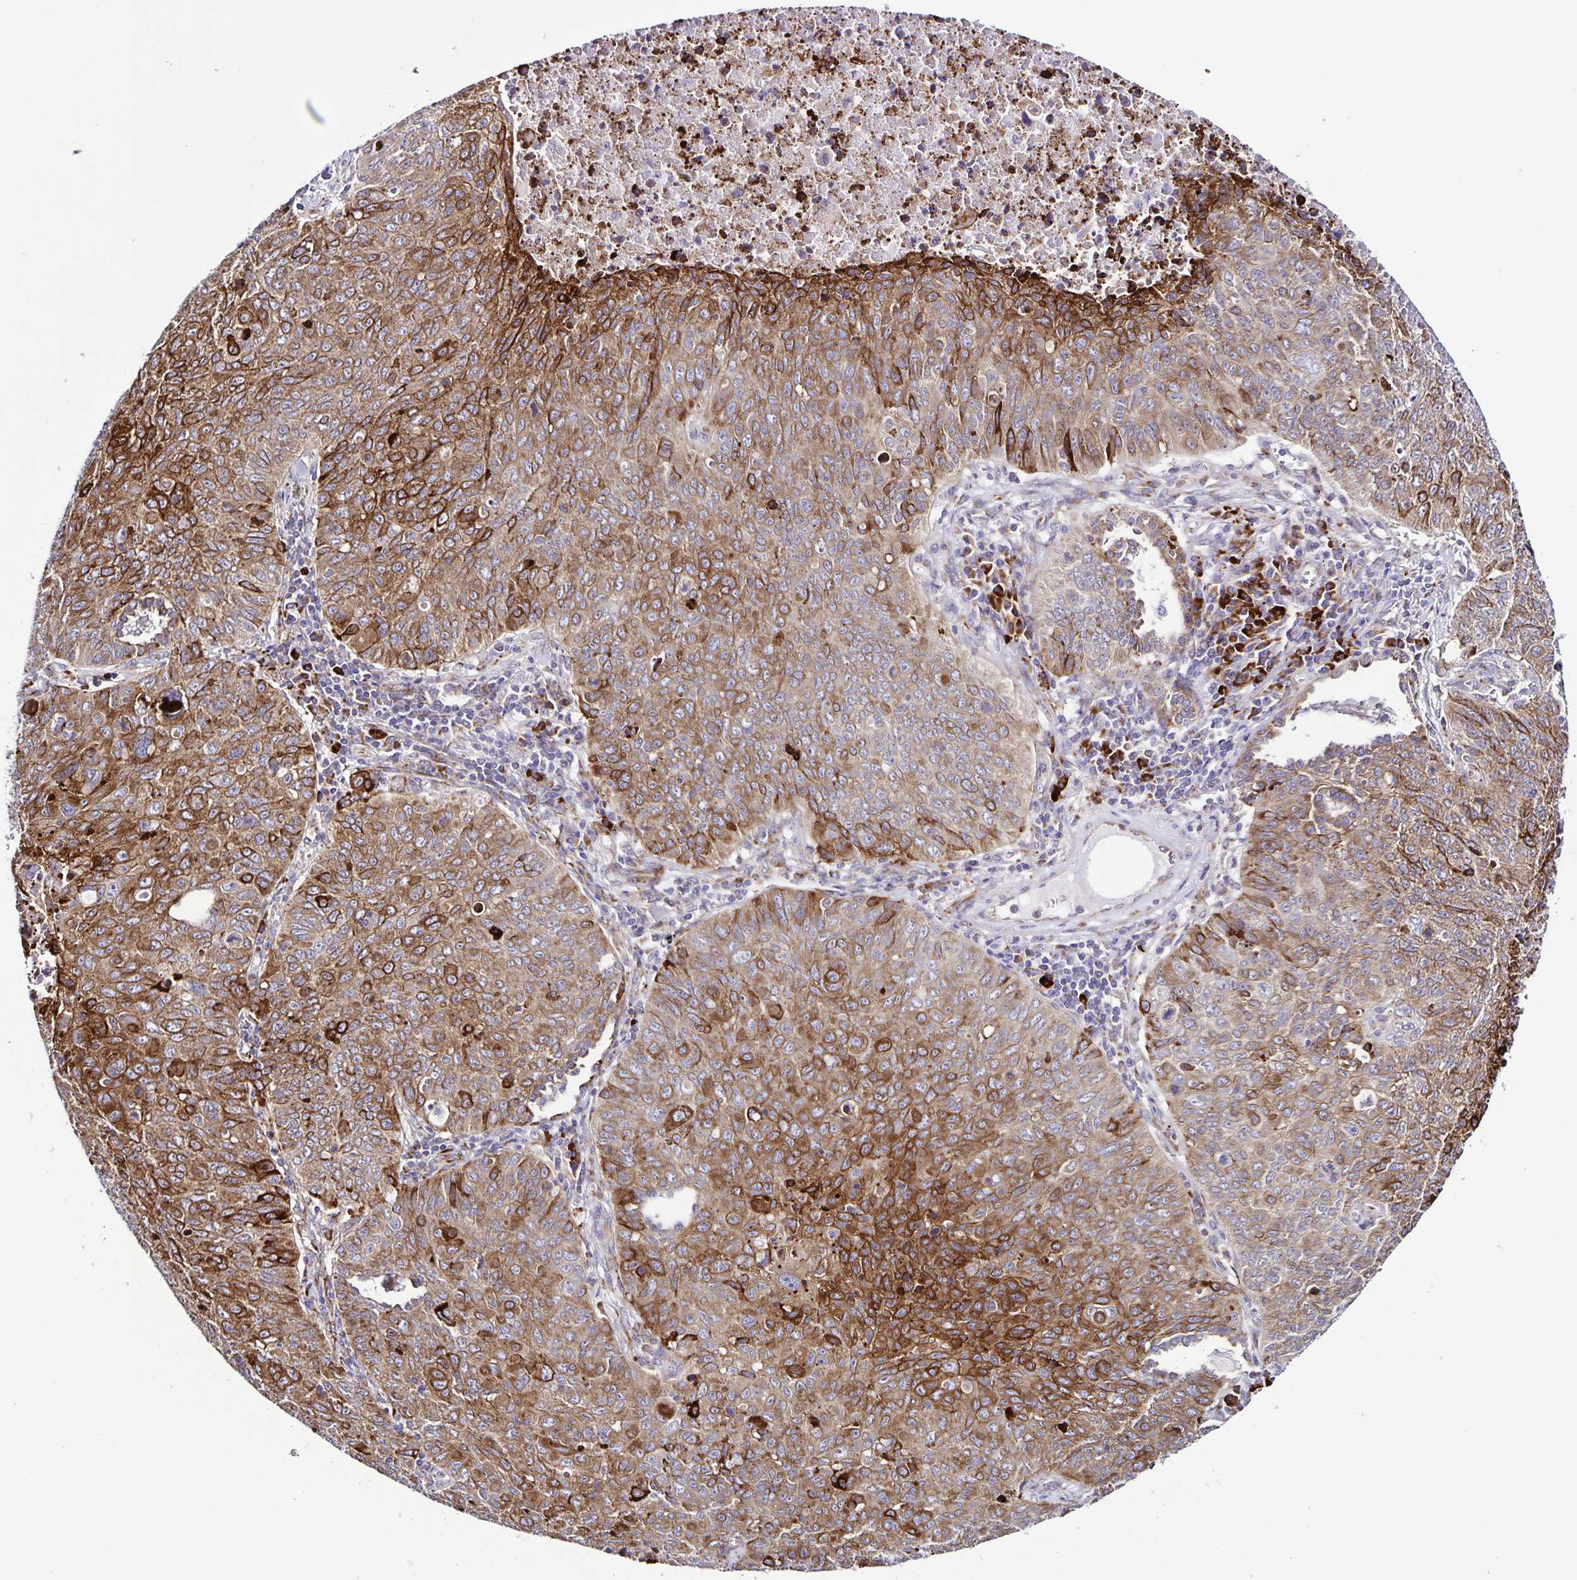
{"staining": {"intensity": "moderate", "quantity": "25%-75%", "location": "cytoplasmic/membranous"}, "tissue": "lung cancer", "cell_type": "Tumor cells", "image_type": "cancer", "snomed": [{"axis": "morphology", "description": "Normal morphology"}, {"axis": "morphology", "description": "Aneuploidy"}, {"axis": "morphology", "description": "Squamous cell carcinoma, NOS"}, {"axis": "topography", "description": "Lymph node"}, {"axis": "topography", "description": "Lung"}], "caption": "Protein analysis of lung cancer (squamous cell carcinoma) tissue shows moderate cytoplasmic/membranous staining in approximately 25%-75% of tumor cells.", "gene": "OSBPL5", "patient": {"sex": "female", "age": 76}}